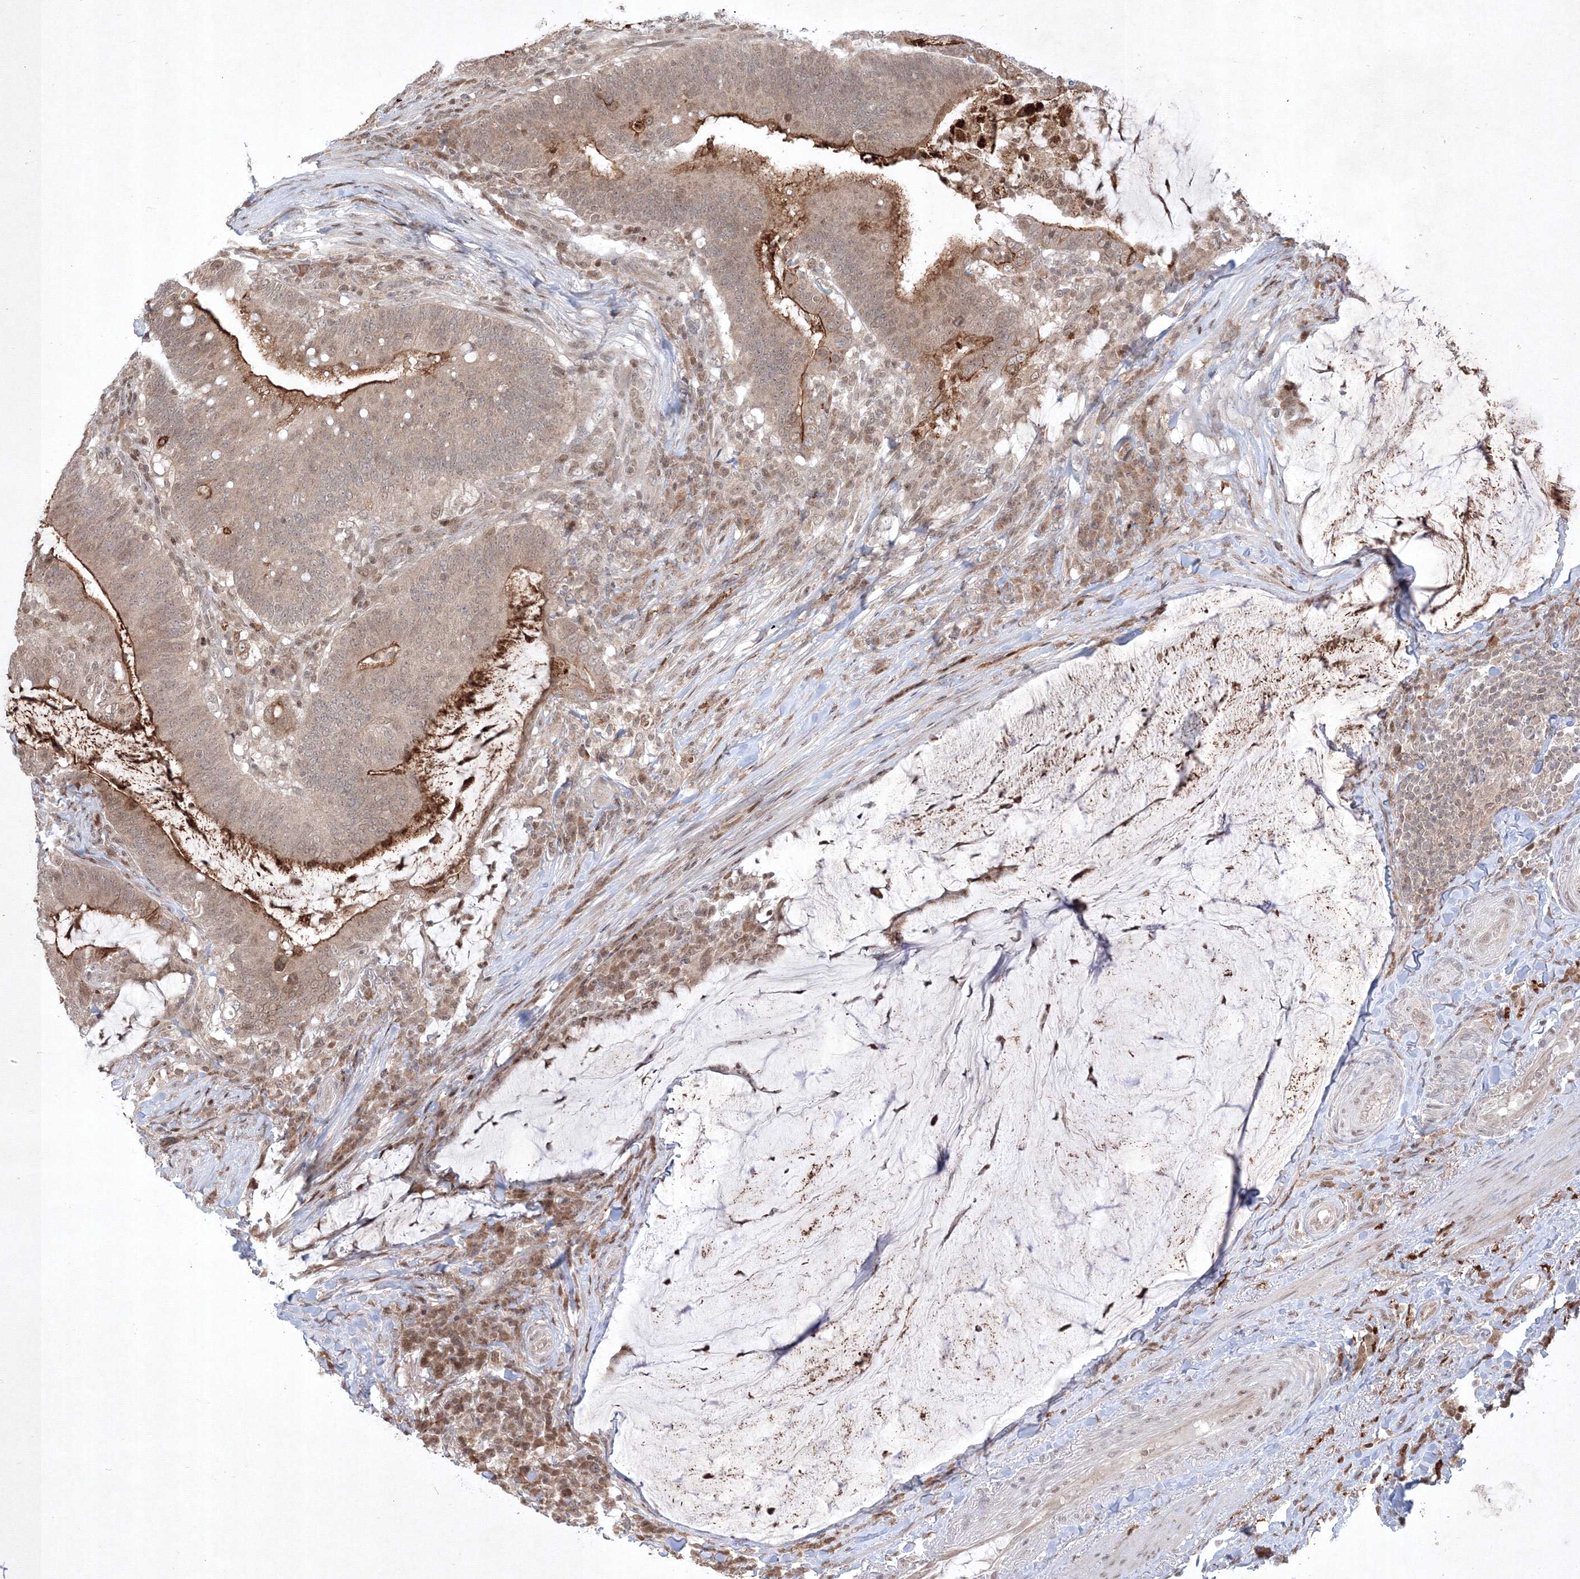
{"staining": {"intensity": "weak", "quantity": "<25%", "location": "cytoplasmic/membranous,nuclear"}, "tissue": "colorectal cancer", "cell_type": "Tumor cells", "image_type": "cancer", "snomed": [{"axis": "morphology", "description": "Normal tissue, NOS"}, {"axis": "morphology", "description": "Adenocarcinoma, NOS"}, {"axis": "topography", "description": "Colon"}], "caption": "Tumor cells show no significant positivity in adenocarcinoma (colorectal). (IHC, brightfield microscopy, high magnification).", "gene": "TAB1", "patient": {"sex": "female", "age": 66}}